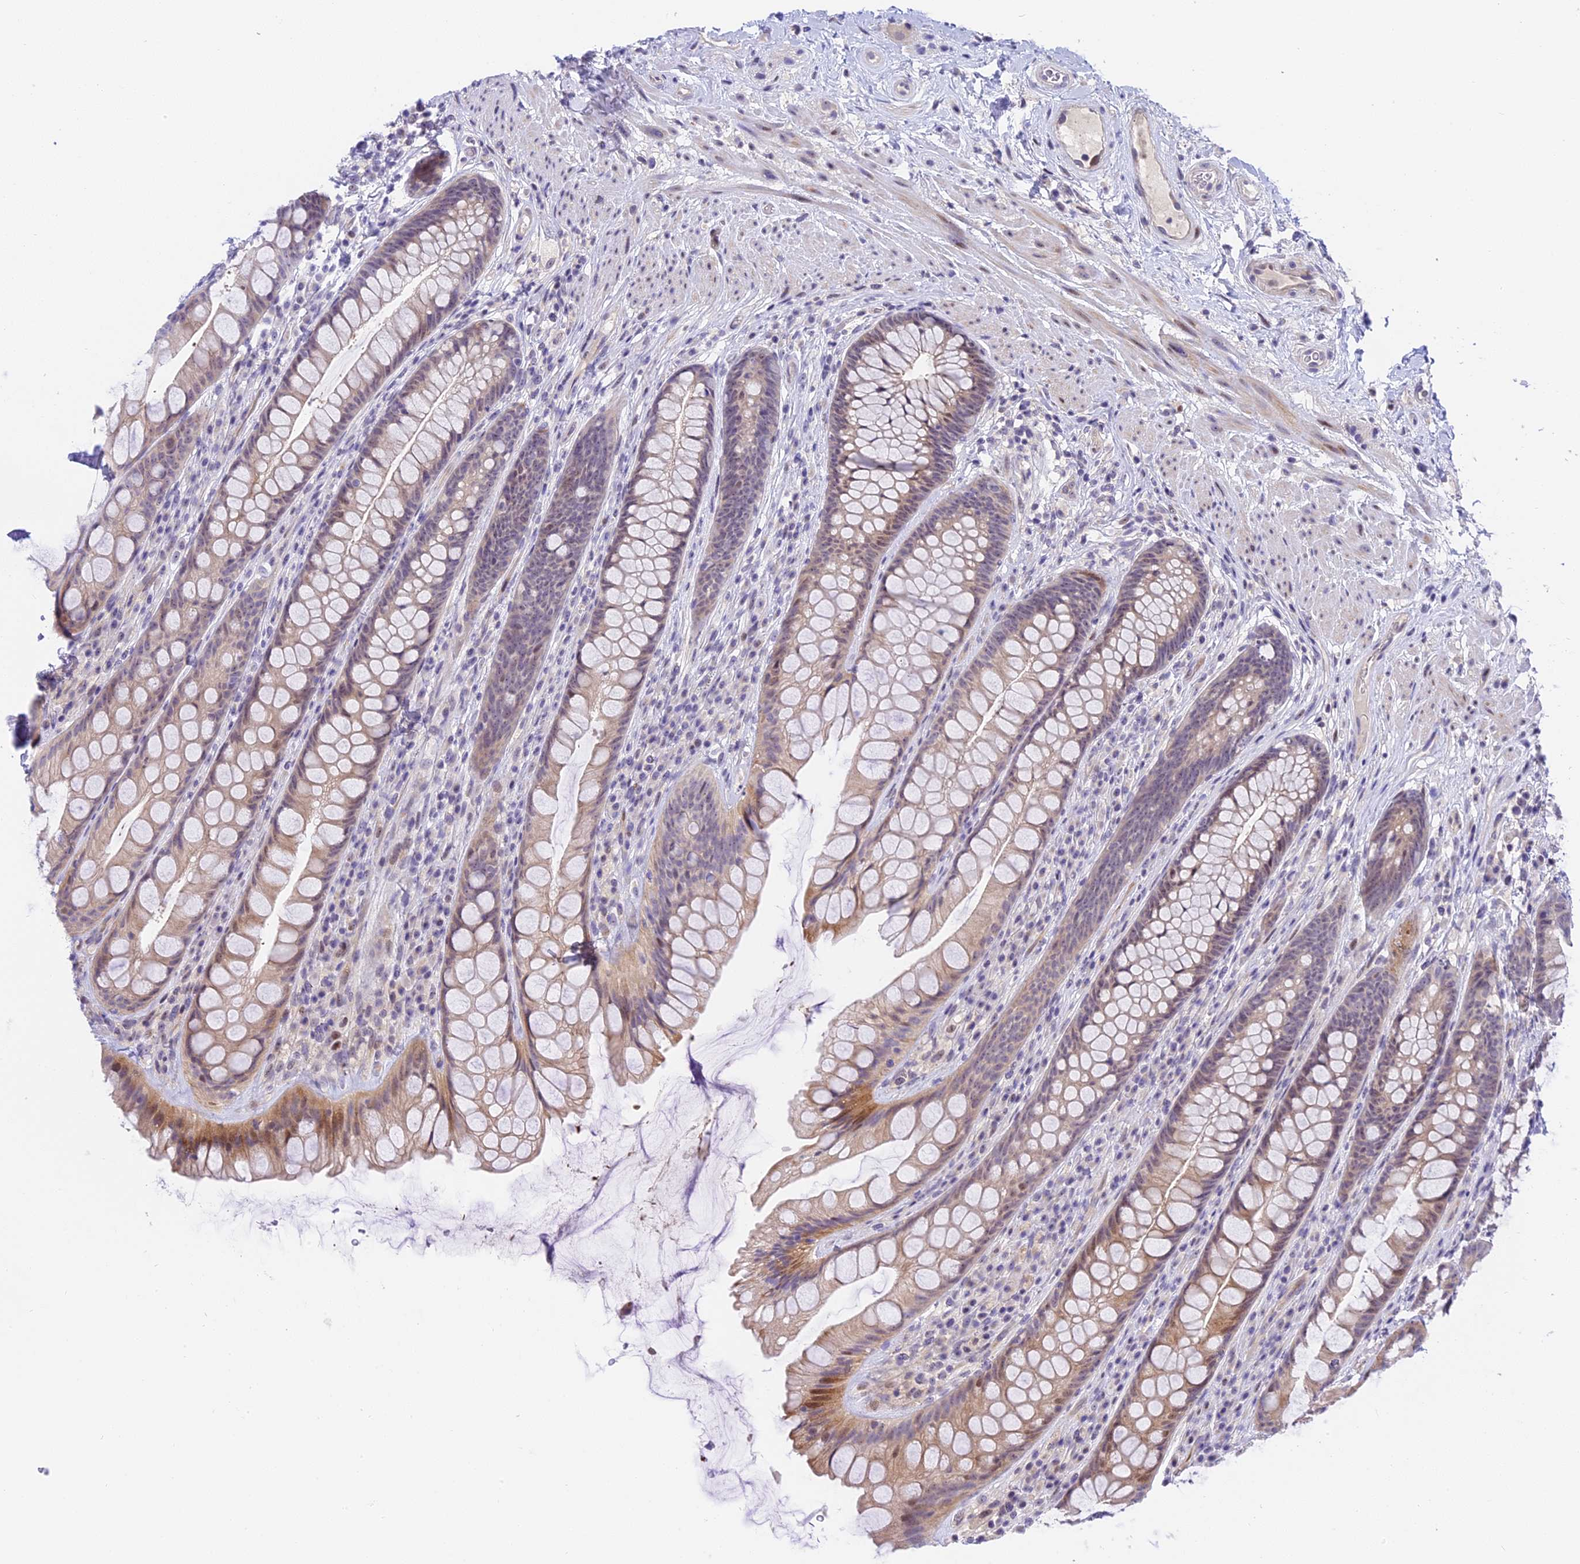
{"staining": {"intensity": "moderate", "quantity": "25%-75%", "location": "cytoplasmic/membranous,nuclear"}, "tissue": "rectum", "cell_type": "Glandular cells", "image_type": "normal", "snomed": [{"axis": "morphology", "description": "Normal tissue, NOS"}, {"axis": "topography", "description": "Rectum"}], "caption": "DAB (3,3'-diaminobenzidine) immunohistochemical staining of normal rectum exhibits moderate cytoplasmic/membranous,nuclear protein expression in about 25%-75% of glandular cells.", "gene": "MIDN", "patient": {"sex": "male", "age": 74}}